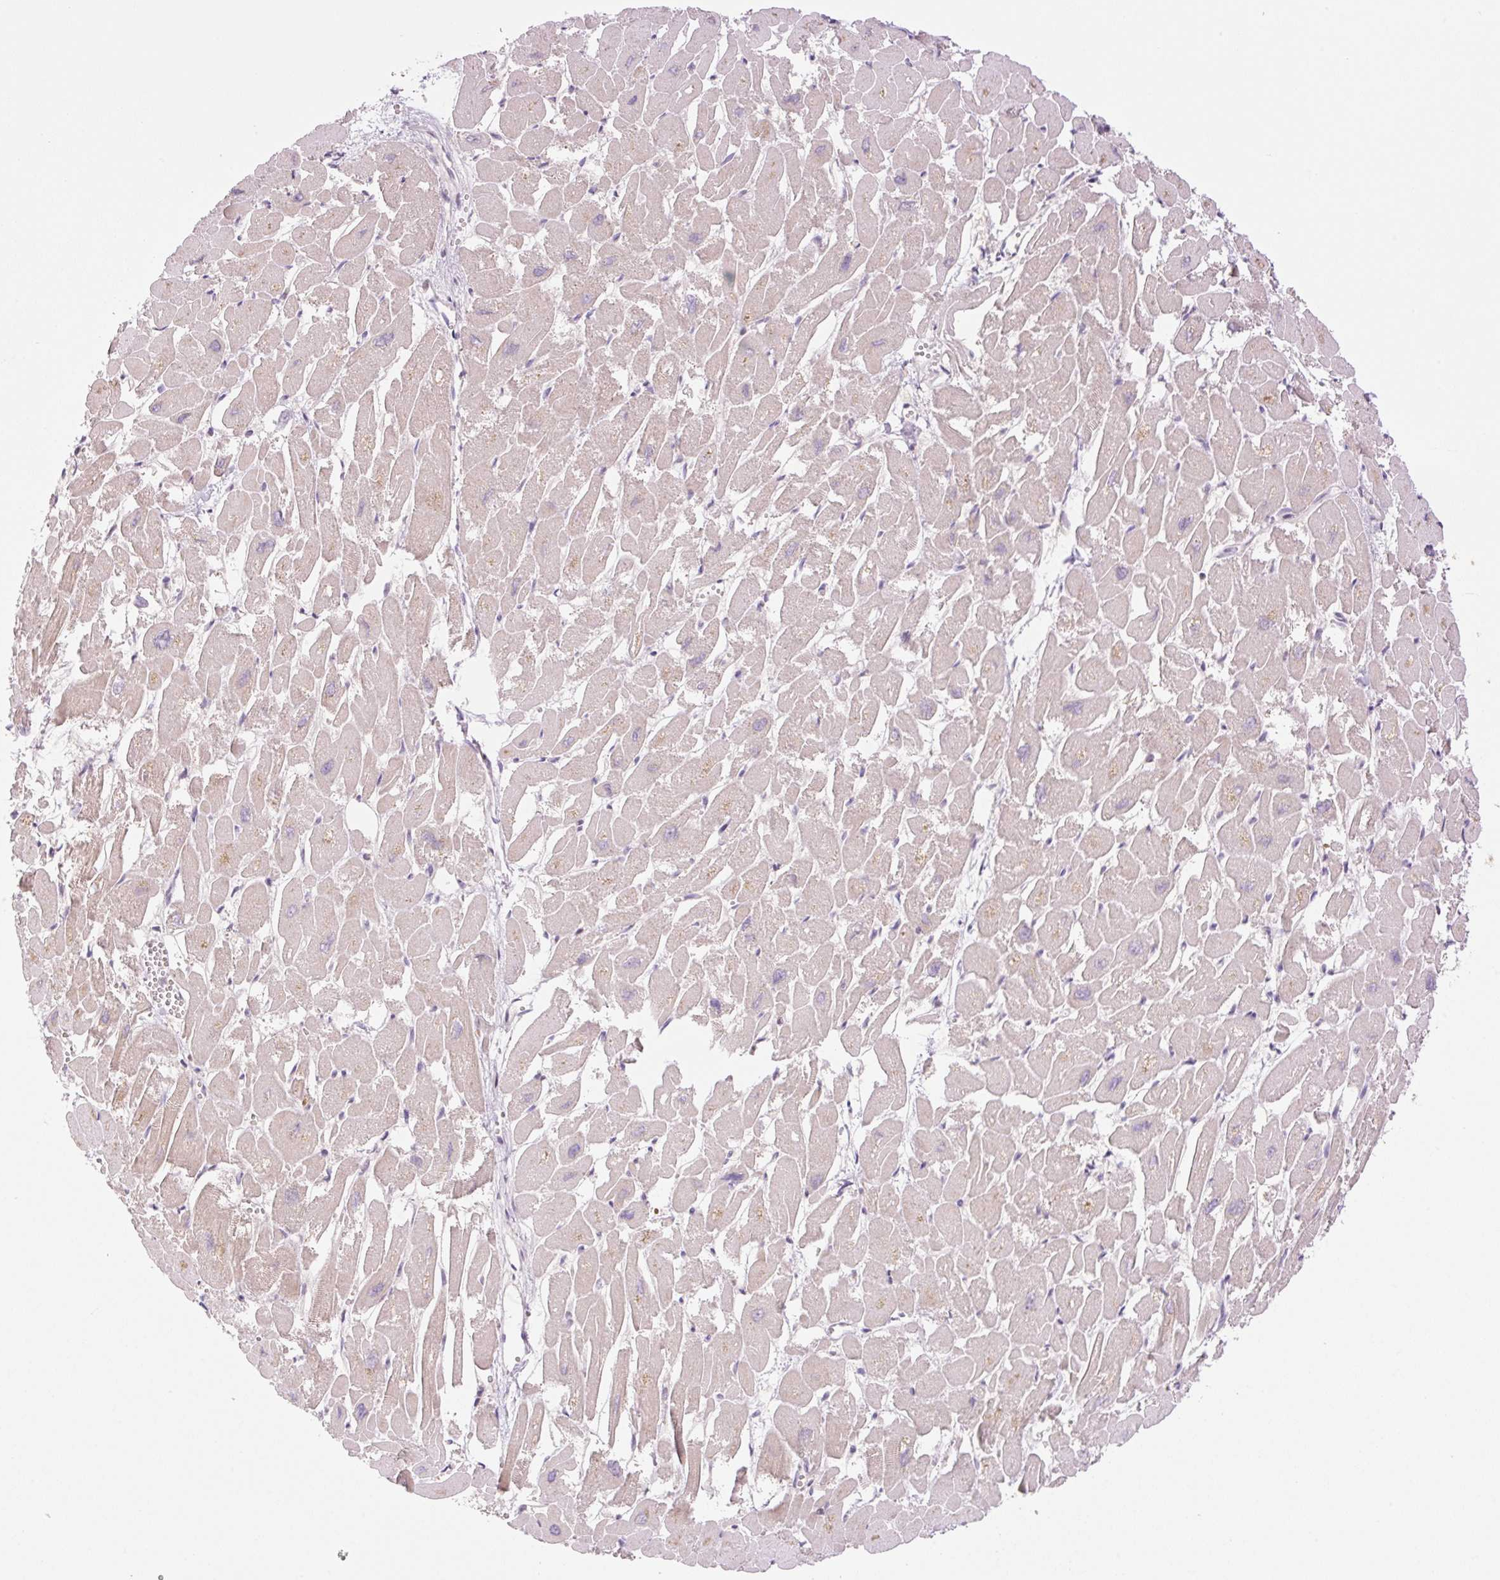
{"staining": {"intensity": "moderate", "quantity": "25%-75%", "location": "cytoplasmic/membranous"}, "tissue": "heart muscle", "cell_type": "Cardiomyocytes", "image_type": "normal", "snomed": [{"axis": "morphology", "description": "Normal tissue, NOS"}, {"axis": "topography", "description": "Heart"}], "caption": "IHC (DAB (3,3'-diaminobenzidine)) staining of unremarkable heart muscle demonstrates moderate cytoplasmic/membranous protein expression in about 25%-75% of cardiomyocytes.", "gene": "ZNF394", "patient": {"sex": "male", "age": 54}}